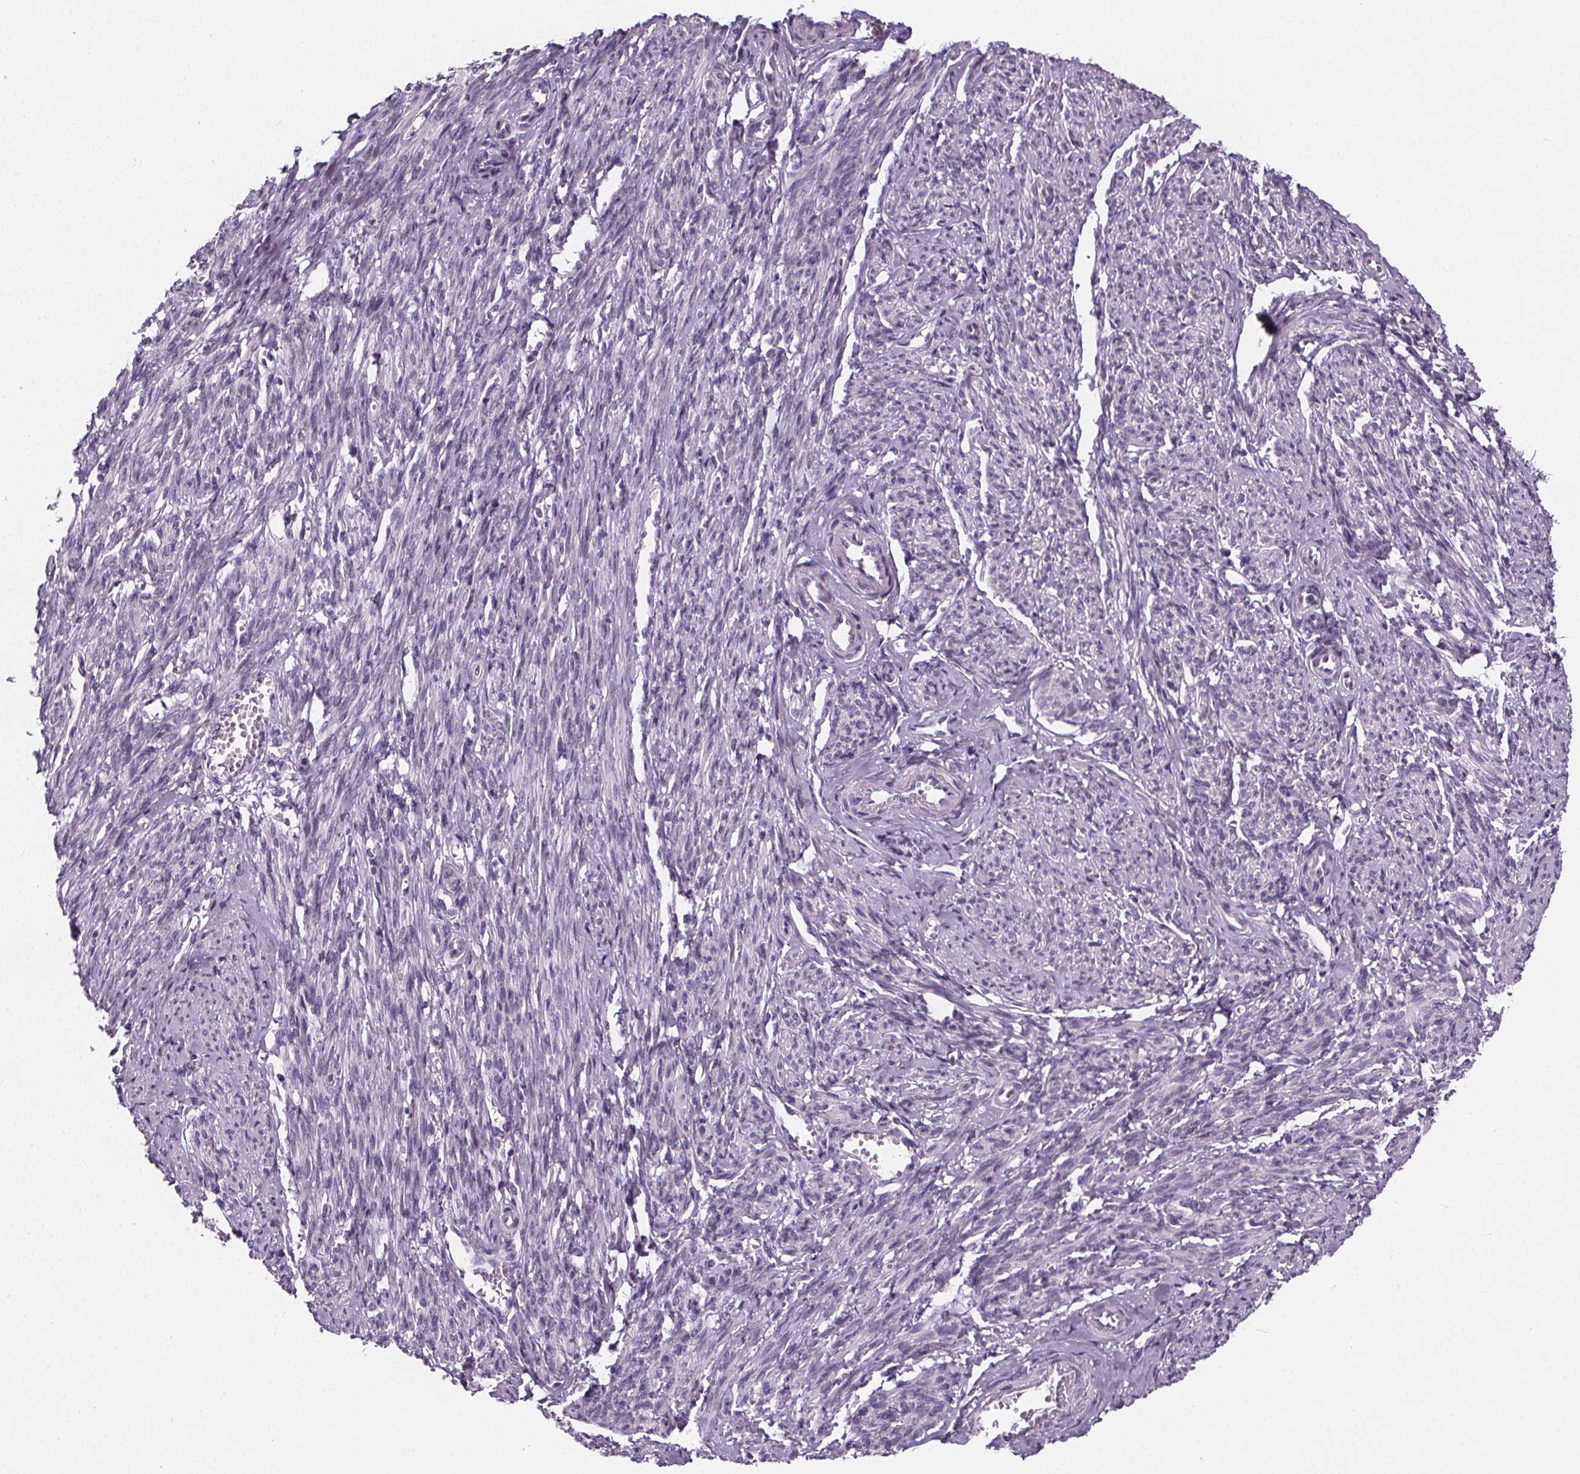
{"staining": {"intensity": "negative", "quantity": "none", "location": "none"}, "tissue": "smooth muscle", "cell_type": "Smooth muscle cells", "image_type": "normal", "snomed": [{"axis": "morphology", "description": "Normal tissue, NOS"}, {"axis": "topography", "description": "Smooth muscle"}], "caption": "Immunohistochemical staining of normal smooth muscle exhibits no significant positivity in smooth muscle cells.", "gene": "ATP6V1D", "patient": {"sex": "female", "age": 65}}